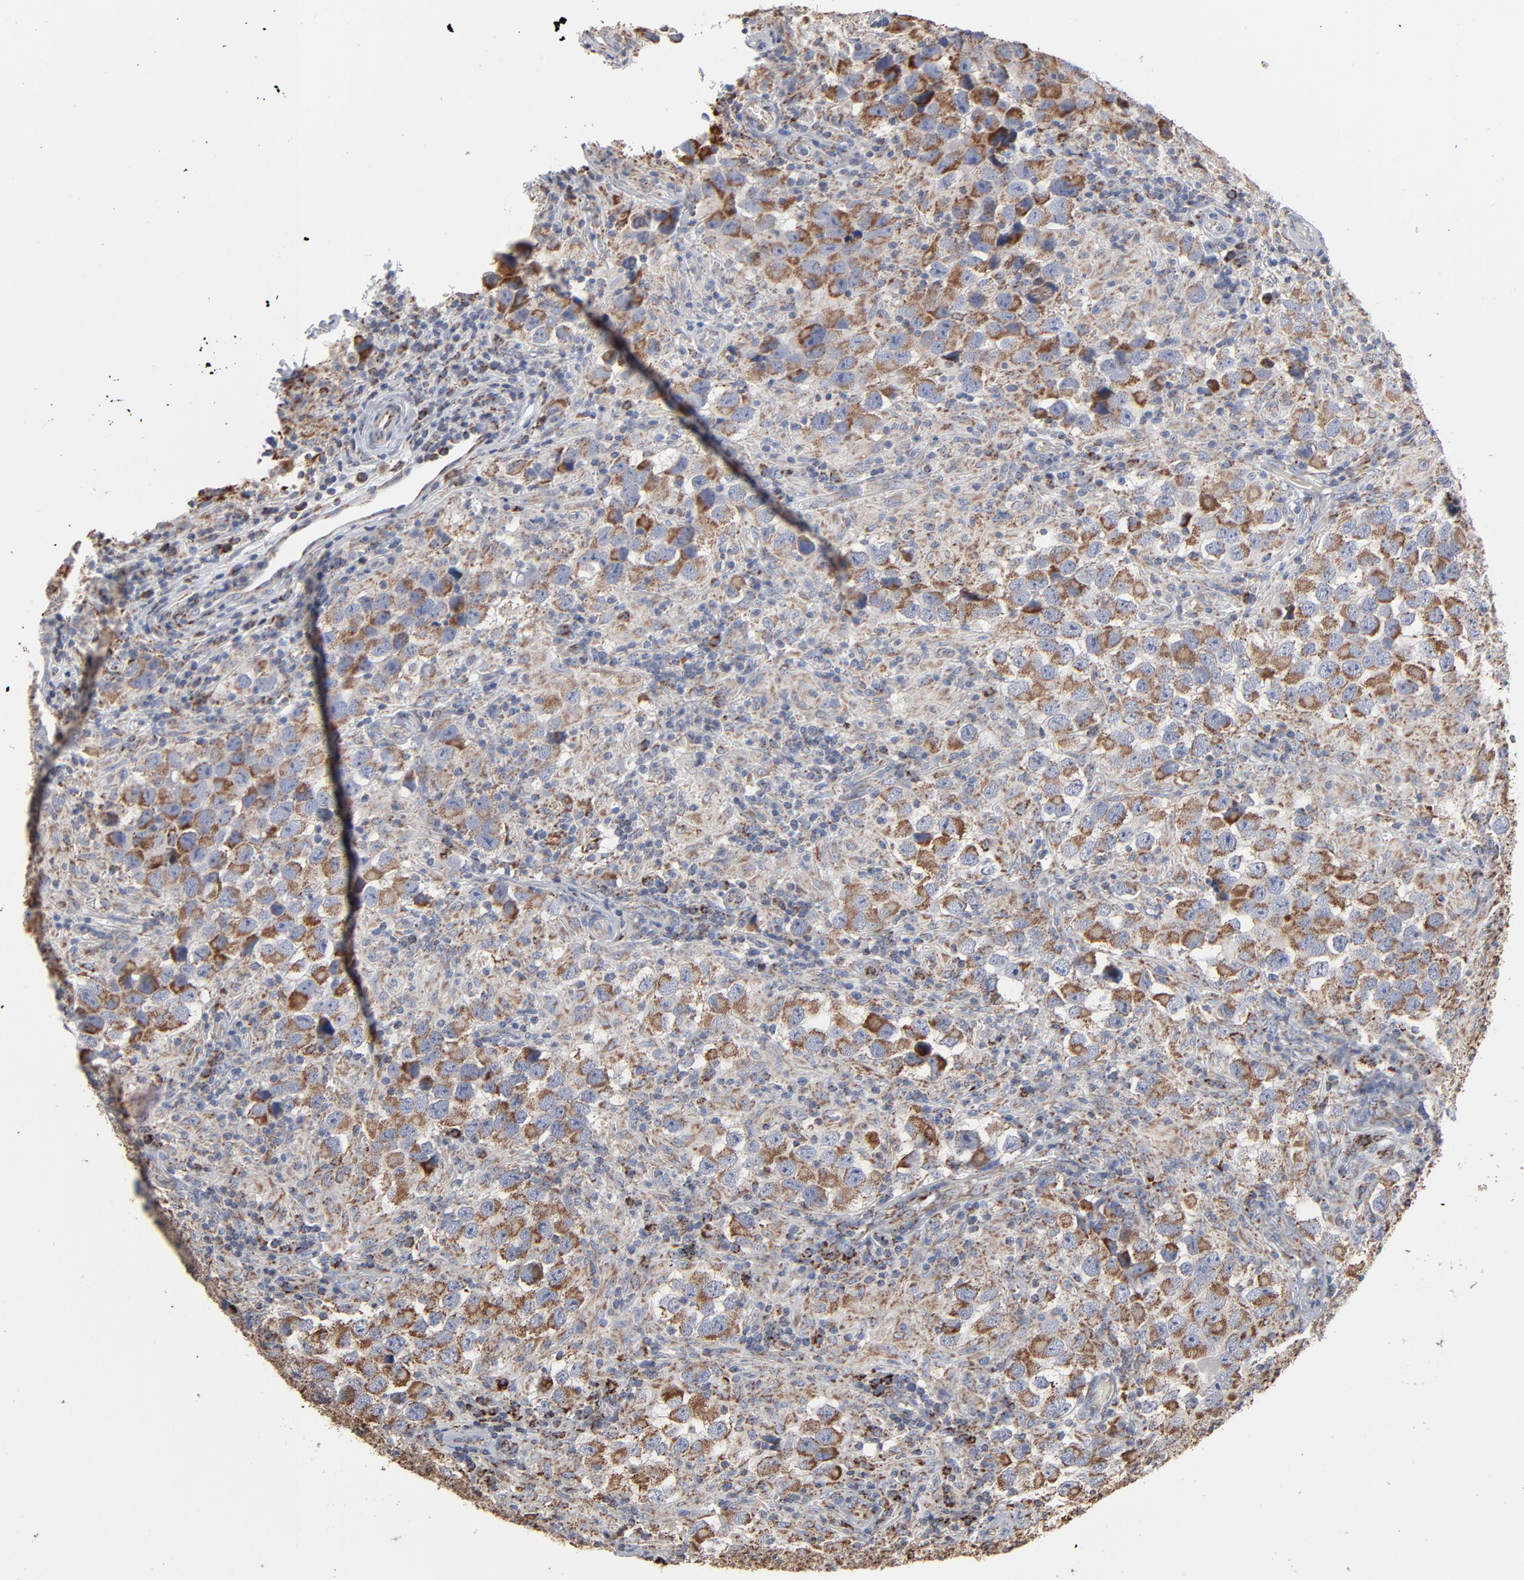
{"staining": {"intensity": "moderate", "quantity": ">75%", "location": "cytoplasmic/membranous"}, "tissue": "testis cancer", "cell_type": "Tumor cells", "image_type": "cancer", "snomed": [{"axis": "morphology", "description": "Carcinoma, Embryonal, NOS"}, {"axis": "topography", "description": "Testis"}], "caption": "The immunohistochemical stain shows moderate cytoplasmic/membranous staining in tumor cells of embryonal carcinoma (testis) tissue.", "gene": "UQCRC1", "patient": {"sex": "male", "age": 21}}